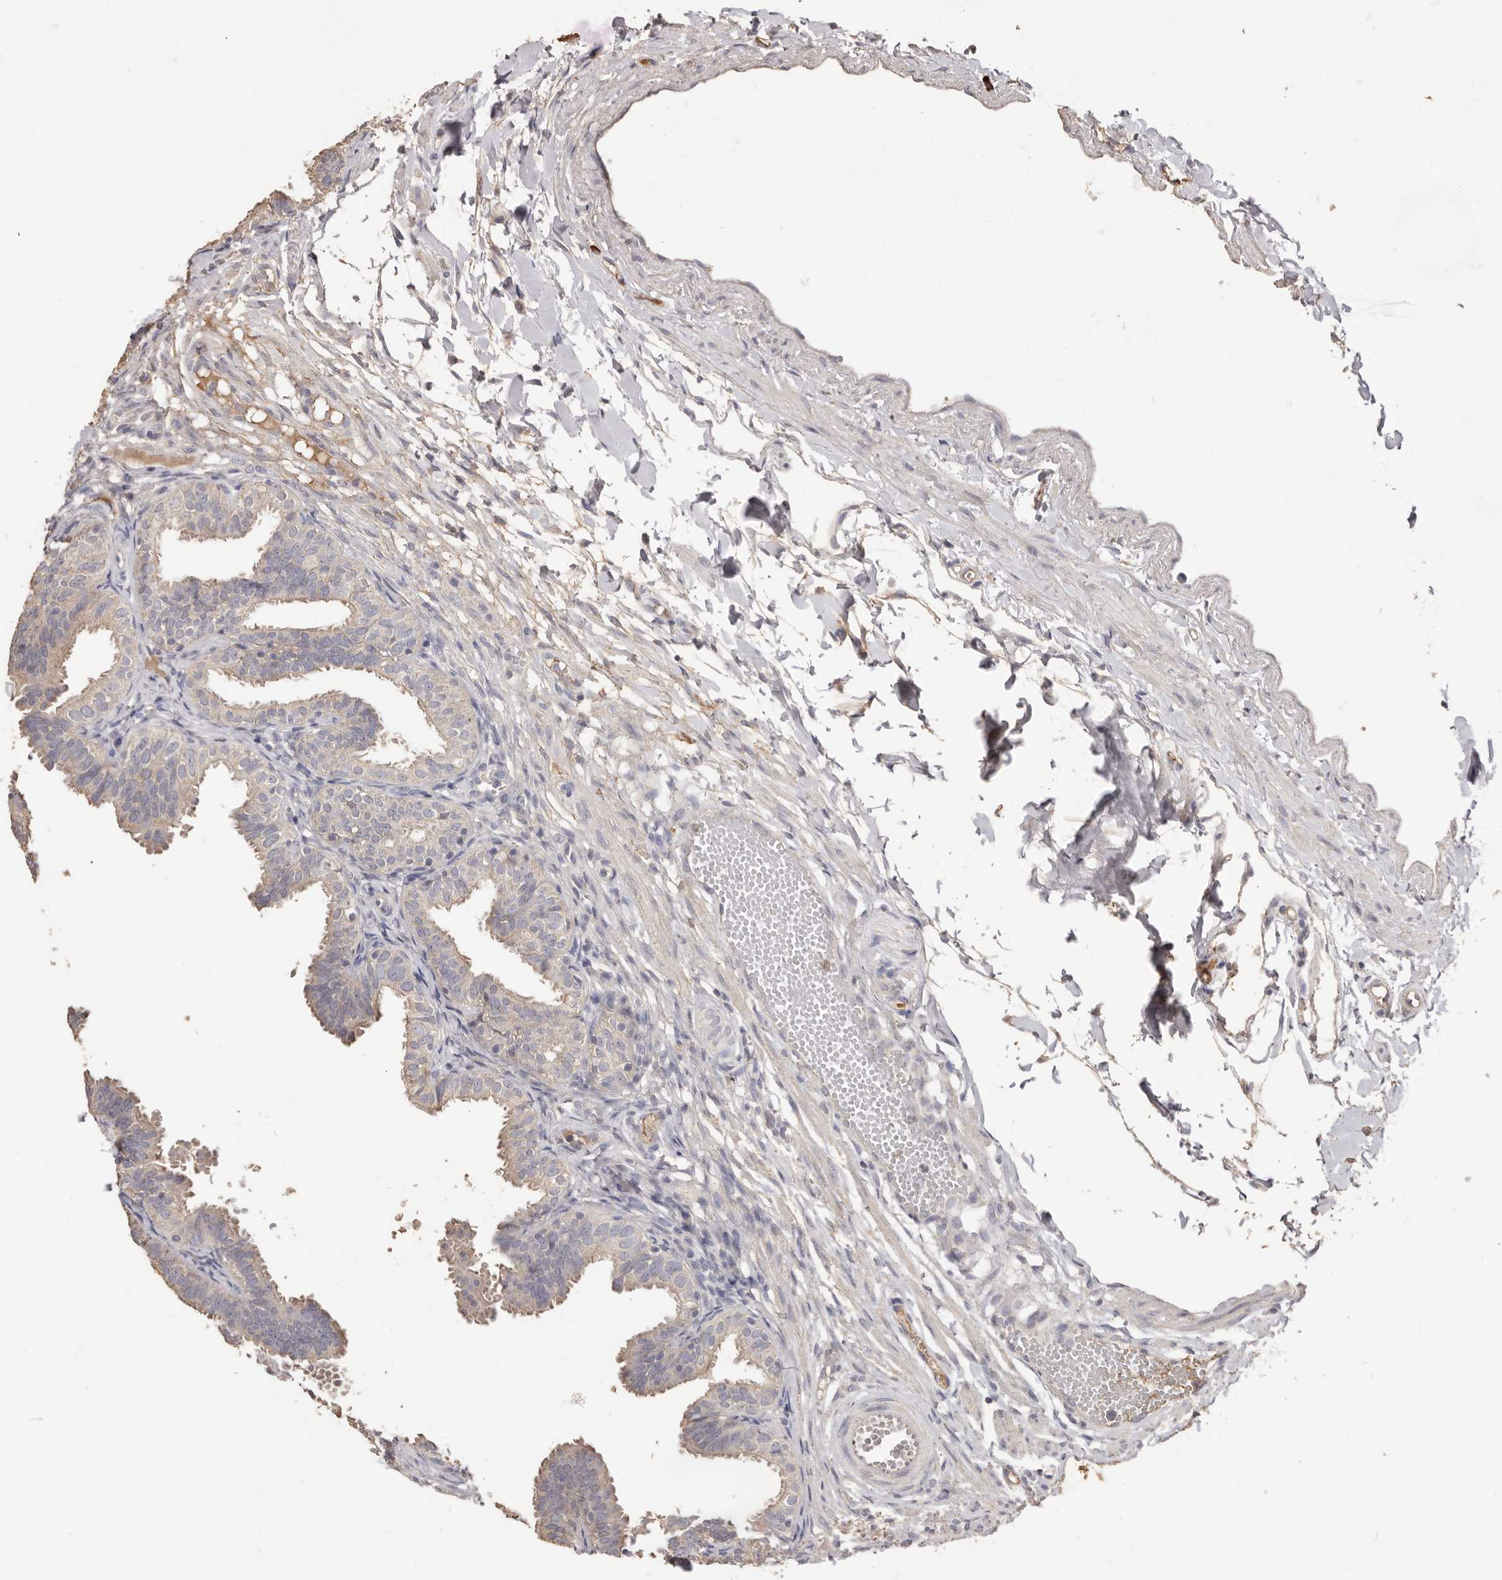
{"staining": {"intensity": "weak", "quantity": "<25%", "location": "cytoplasmic/membranous"}, "tissue": "fallopian tube", "cell_type": "Glandular cells", "image_type": "normal", "snomed": [{"axis": "morphology", "description": "Normal tissue, NOS"}, {"axis": "topography", "description": "Fallopian tube"}], "caption": "Immunohistochemistry (IHC) of benign fallopian tube shows no positivity in glandular cells.", "gene": "HCAR2", "patient": {"sex": "female", "age": 35}}